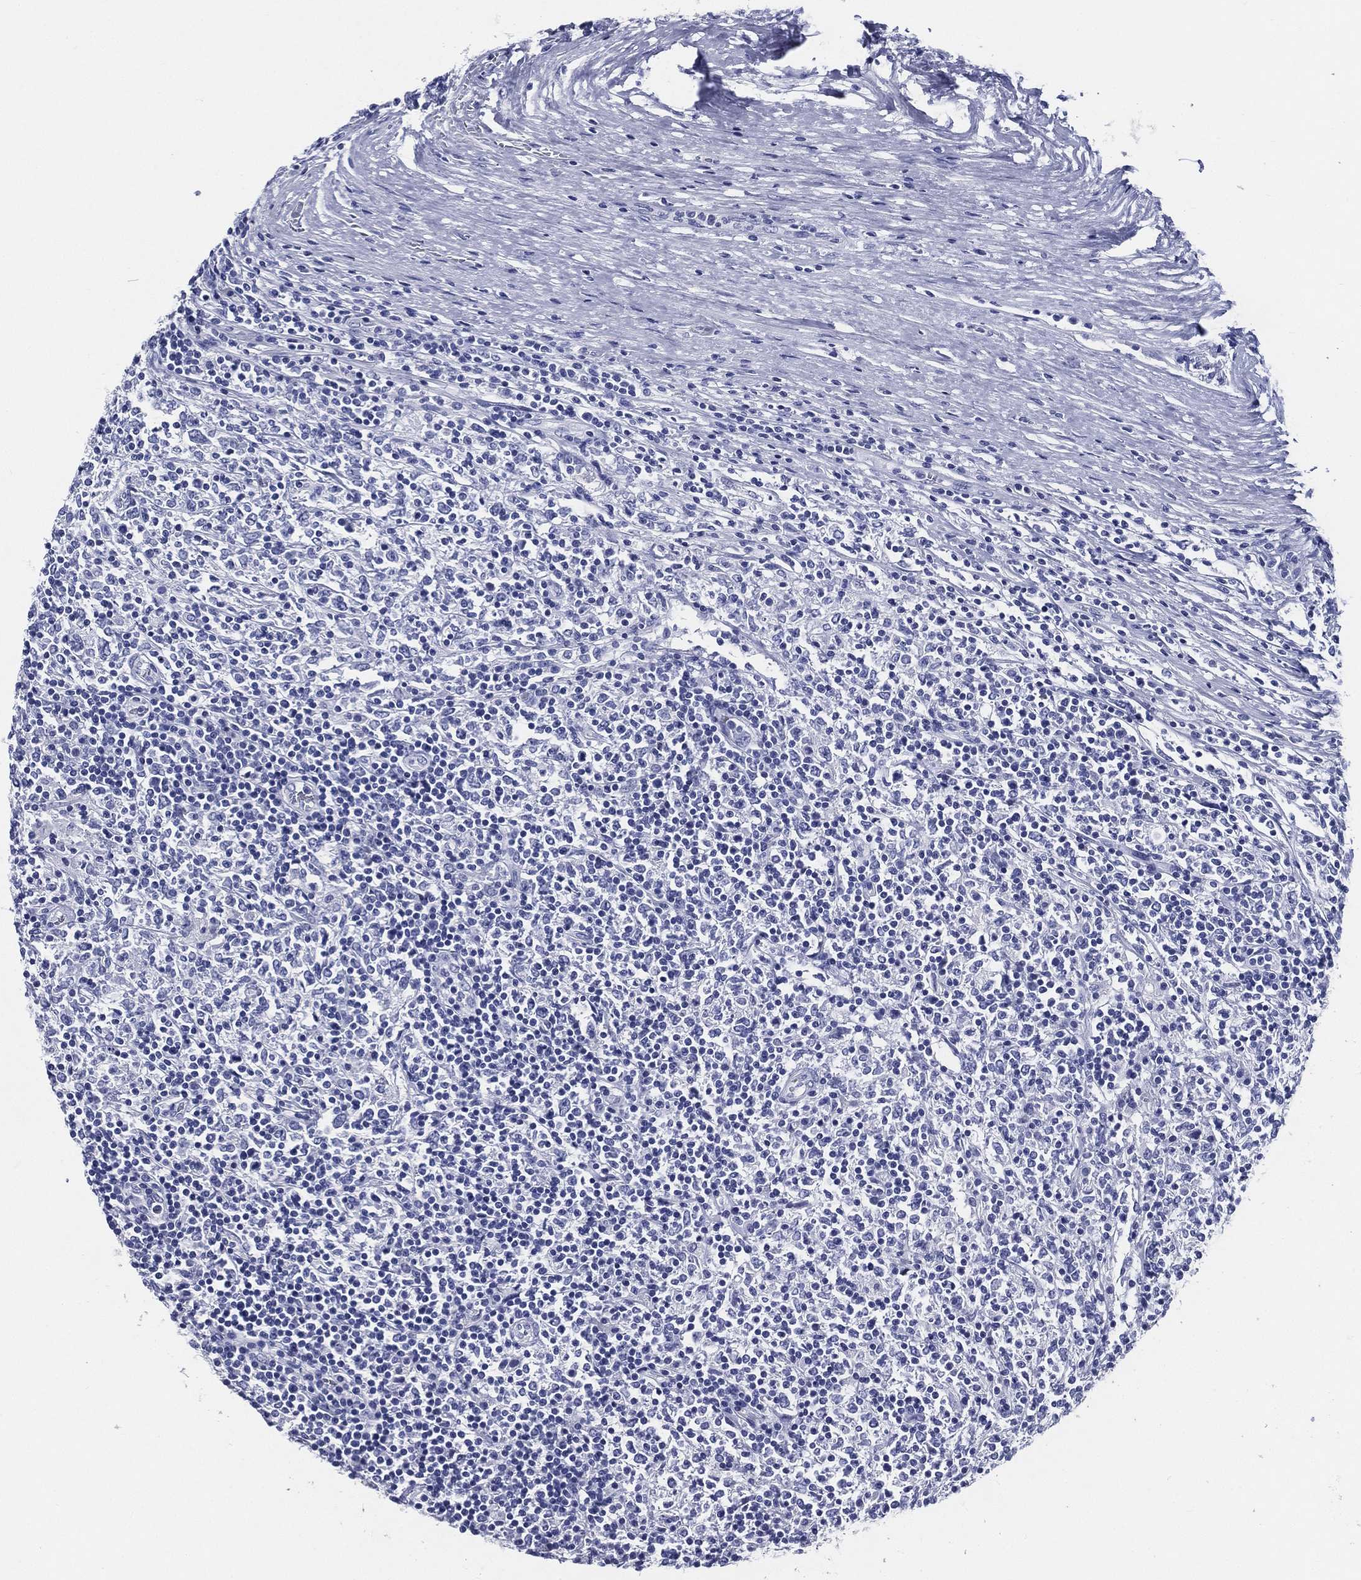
{"staining": {"intensity": "negative", "quantity": "none", "location": "none"}, "tissue": "lymphoma", "cell_type": "Tumor cells", "image_type": "cancer", "snomed": [{"axis": "morphology", "description": "Malignant lymphoma, non-Hodgkin's type, High grade"}, {"axis": "topography", "description": "Lymph node"}], "caption": "IHC of high-grade malignant lymphoma, non-Hodgkin's type demonstrates no expression in tumor cells.", "gene": "ACE2", "patient": {"sex": "female", "age": 84}}